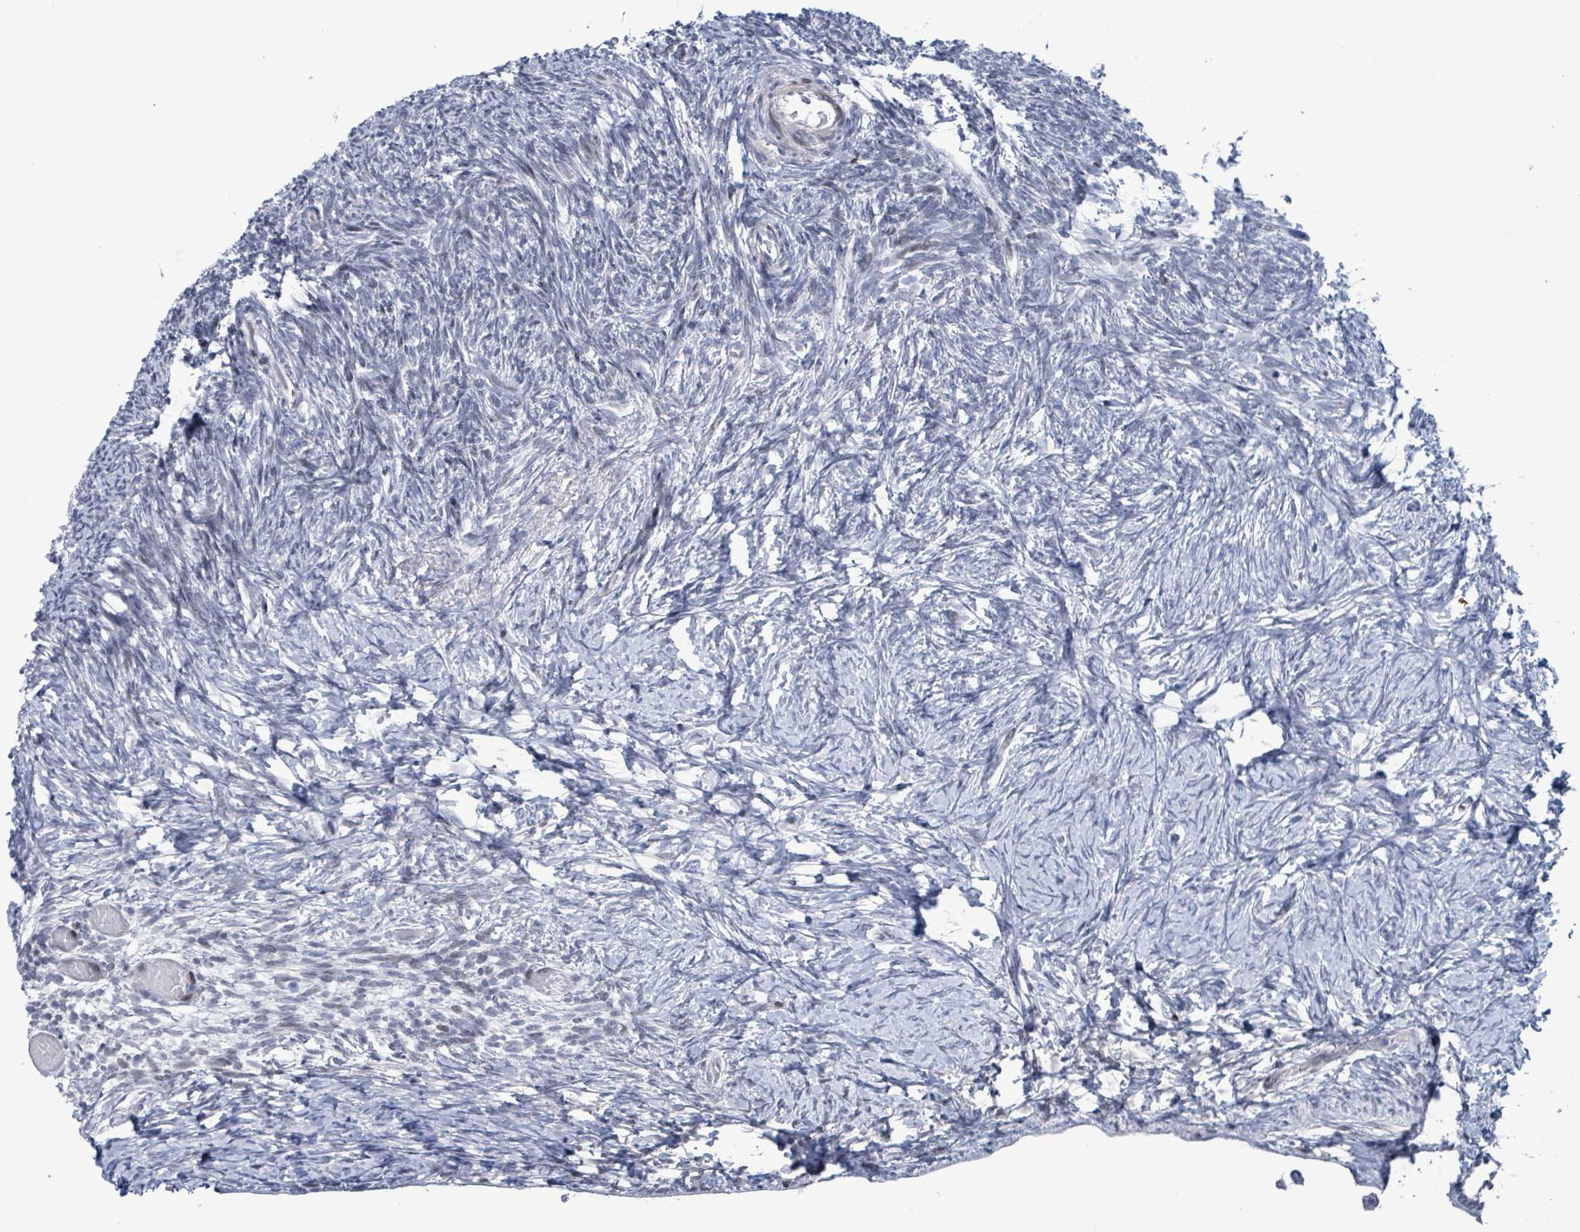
{"staining": {"intensity": "negative", "quantity": "none", "location": "none"}, "tissue": "ovary", "cell_type": "Ovarian stroma cells", "image_type": "normal", "snomed": [{"axis": "morphology", "description": "Normal tissue, NOS"}, {"axis": "topography", "description": "Ovary"}], "caption": "Ovarian stroma cells are negative for brown protein staining in unremarkable ovary.", "gene": "NTN3", "patient": {"sex": "female", "age": 39}}